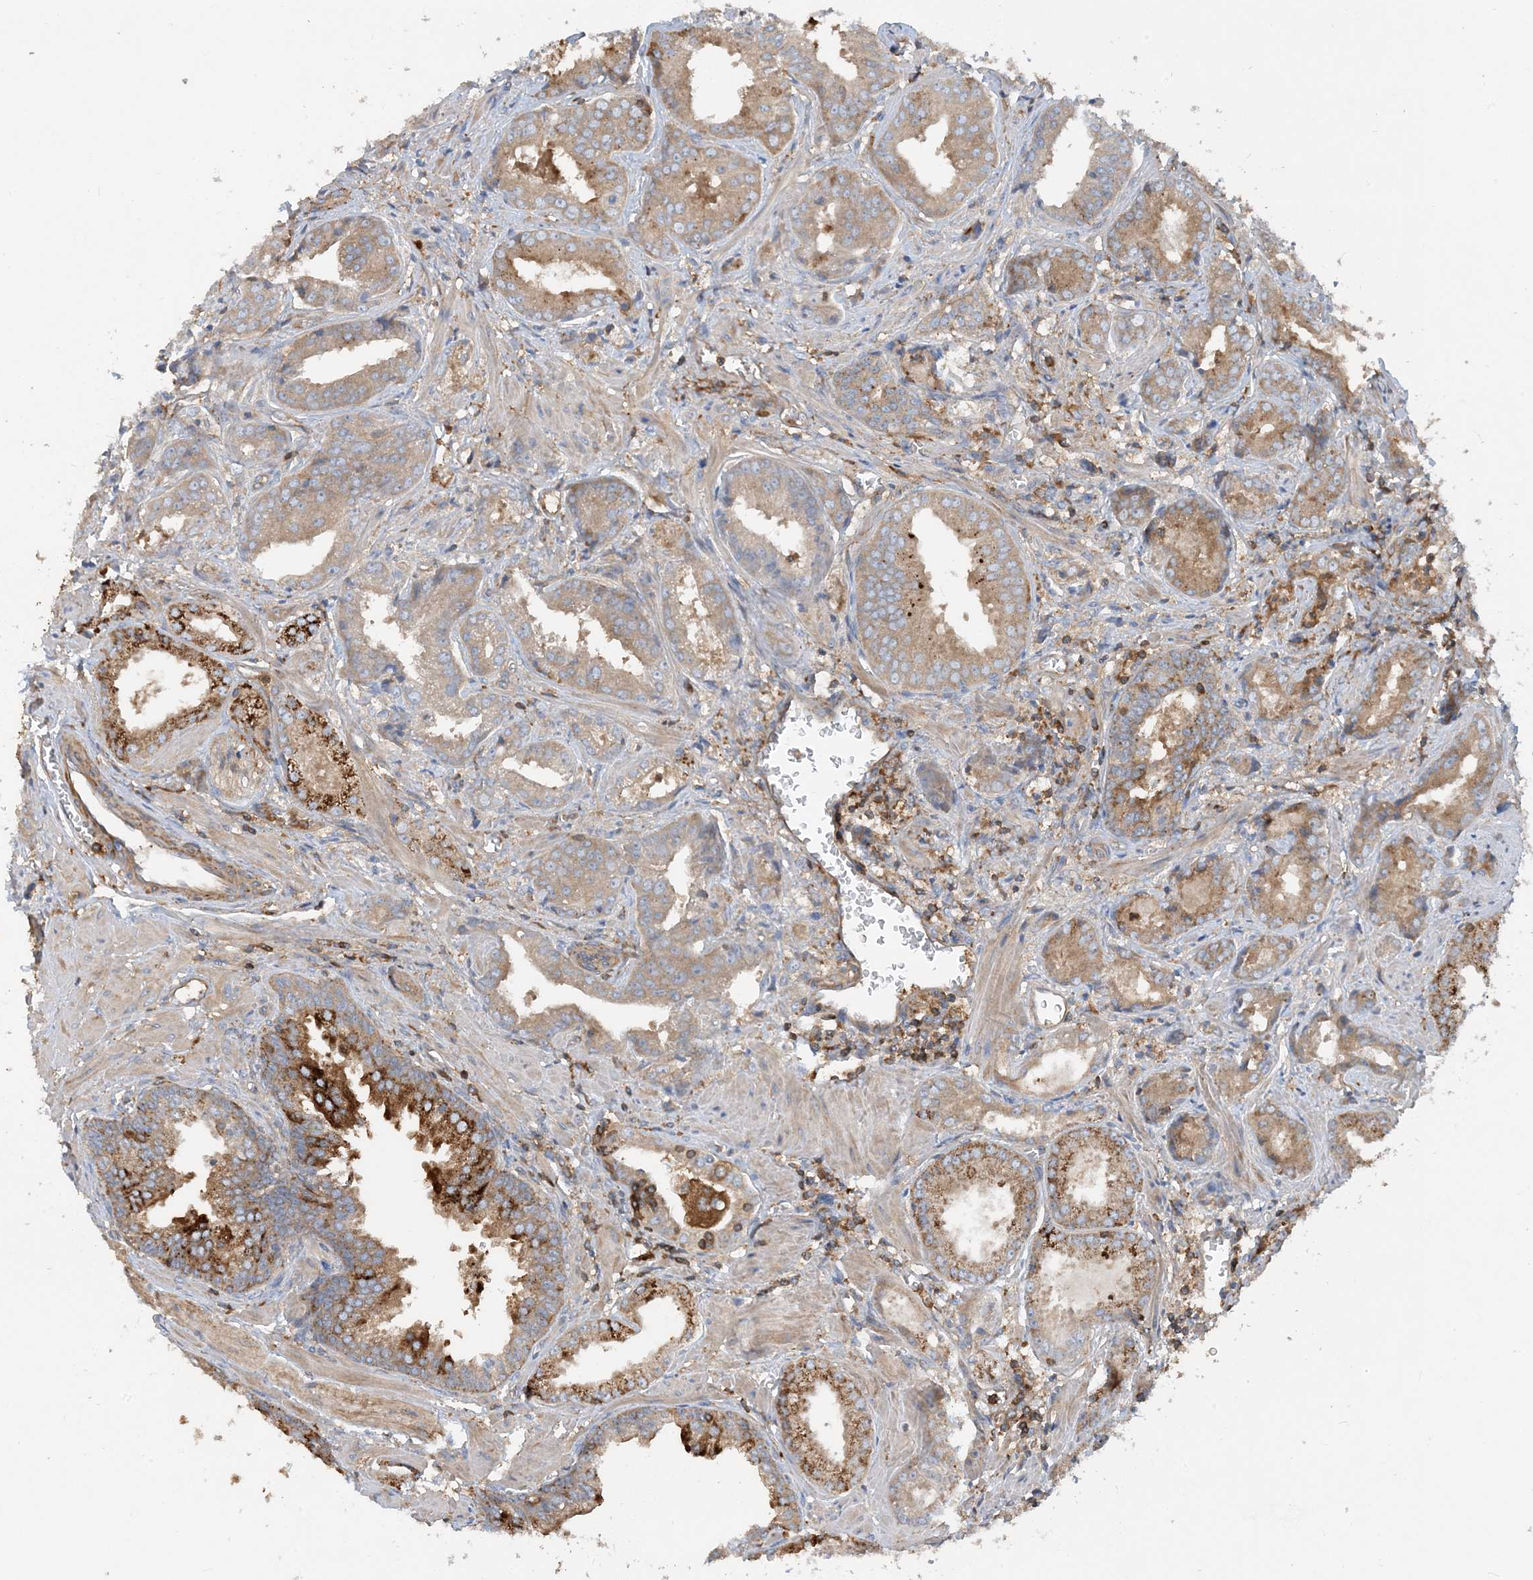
{"staining": {"intensity": "strong", "quantity": "<25%", "location": "cytoplasmic/membranous"}, "tissue": "prostate cancer", "cell_type": "Tumor cells", "image_type": "cancer", "snomed": [{"axis": "morphology", "description": "Adenocarcinoma, Low grade"}, {"axis": "topography", "description": "Prostate"}], "caption": "Prostate adenocarcinoma (low-grade) stained for a protein demonstrates strong cytoplasmic/membranous positivity in tumor cells.", "gene": "SFMBT2", "patient": {"sex": "male", "age": 67}}